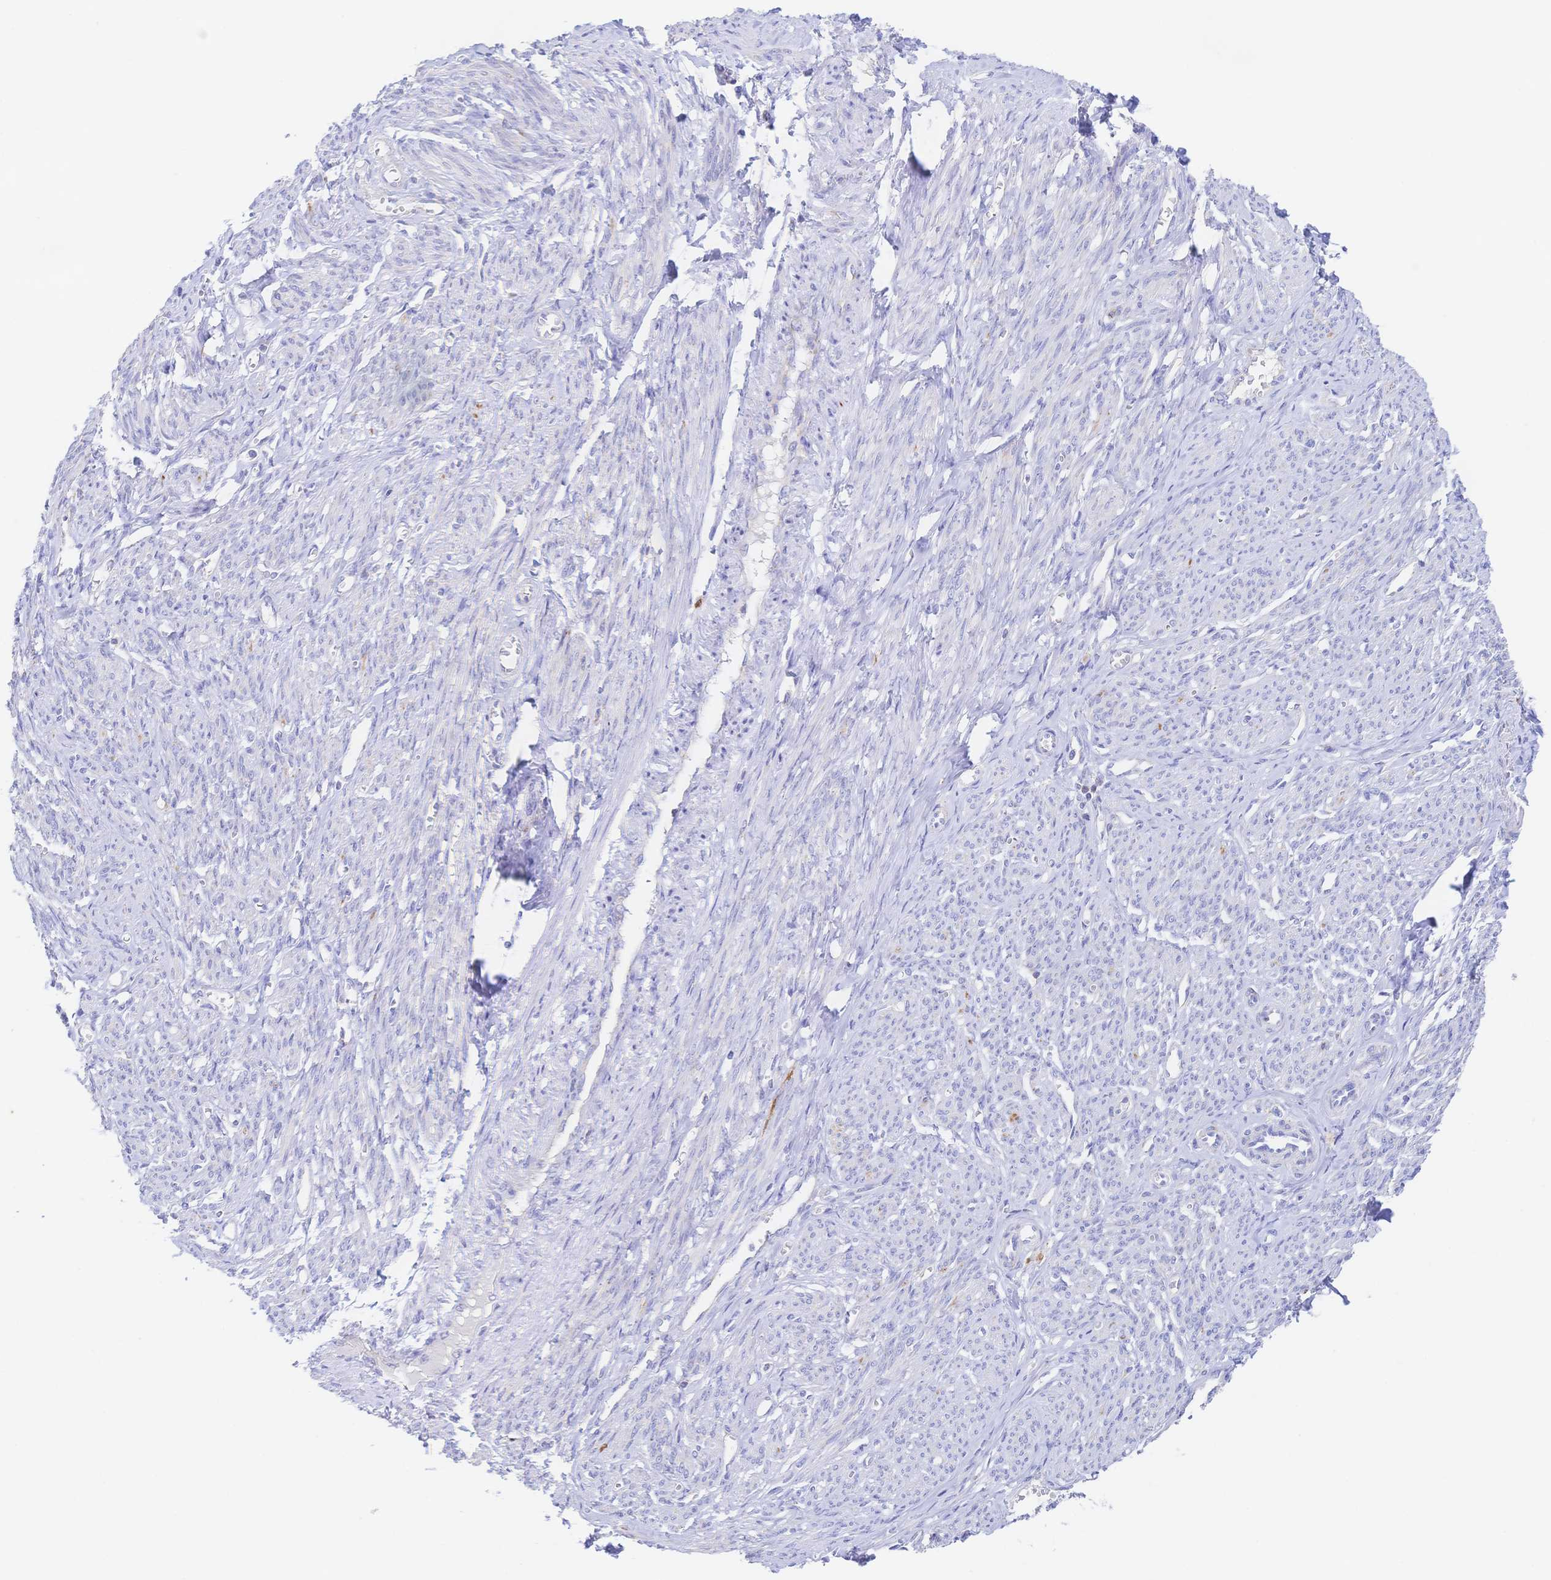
{"staining": {"intensity": "negative", "quantity": "none", "location": "none"}, "tissue": "smooth muscle", "cell_type": "Smooth muscle cells", "image_type": "normal", "snomed": [{"axis": "morphology", "description": "Normal tissue, NOS"}, {"axis": "topography", "description": "Smooth muscle"}], "caption": "This is an immunohistochemistry image of unremarkable human smooth muscle. There is no expression in smooth muscle cells.", "gene": "SYNGR4", "patient": {"sex": "female", "age": 65}}